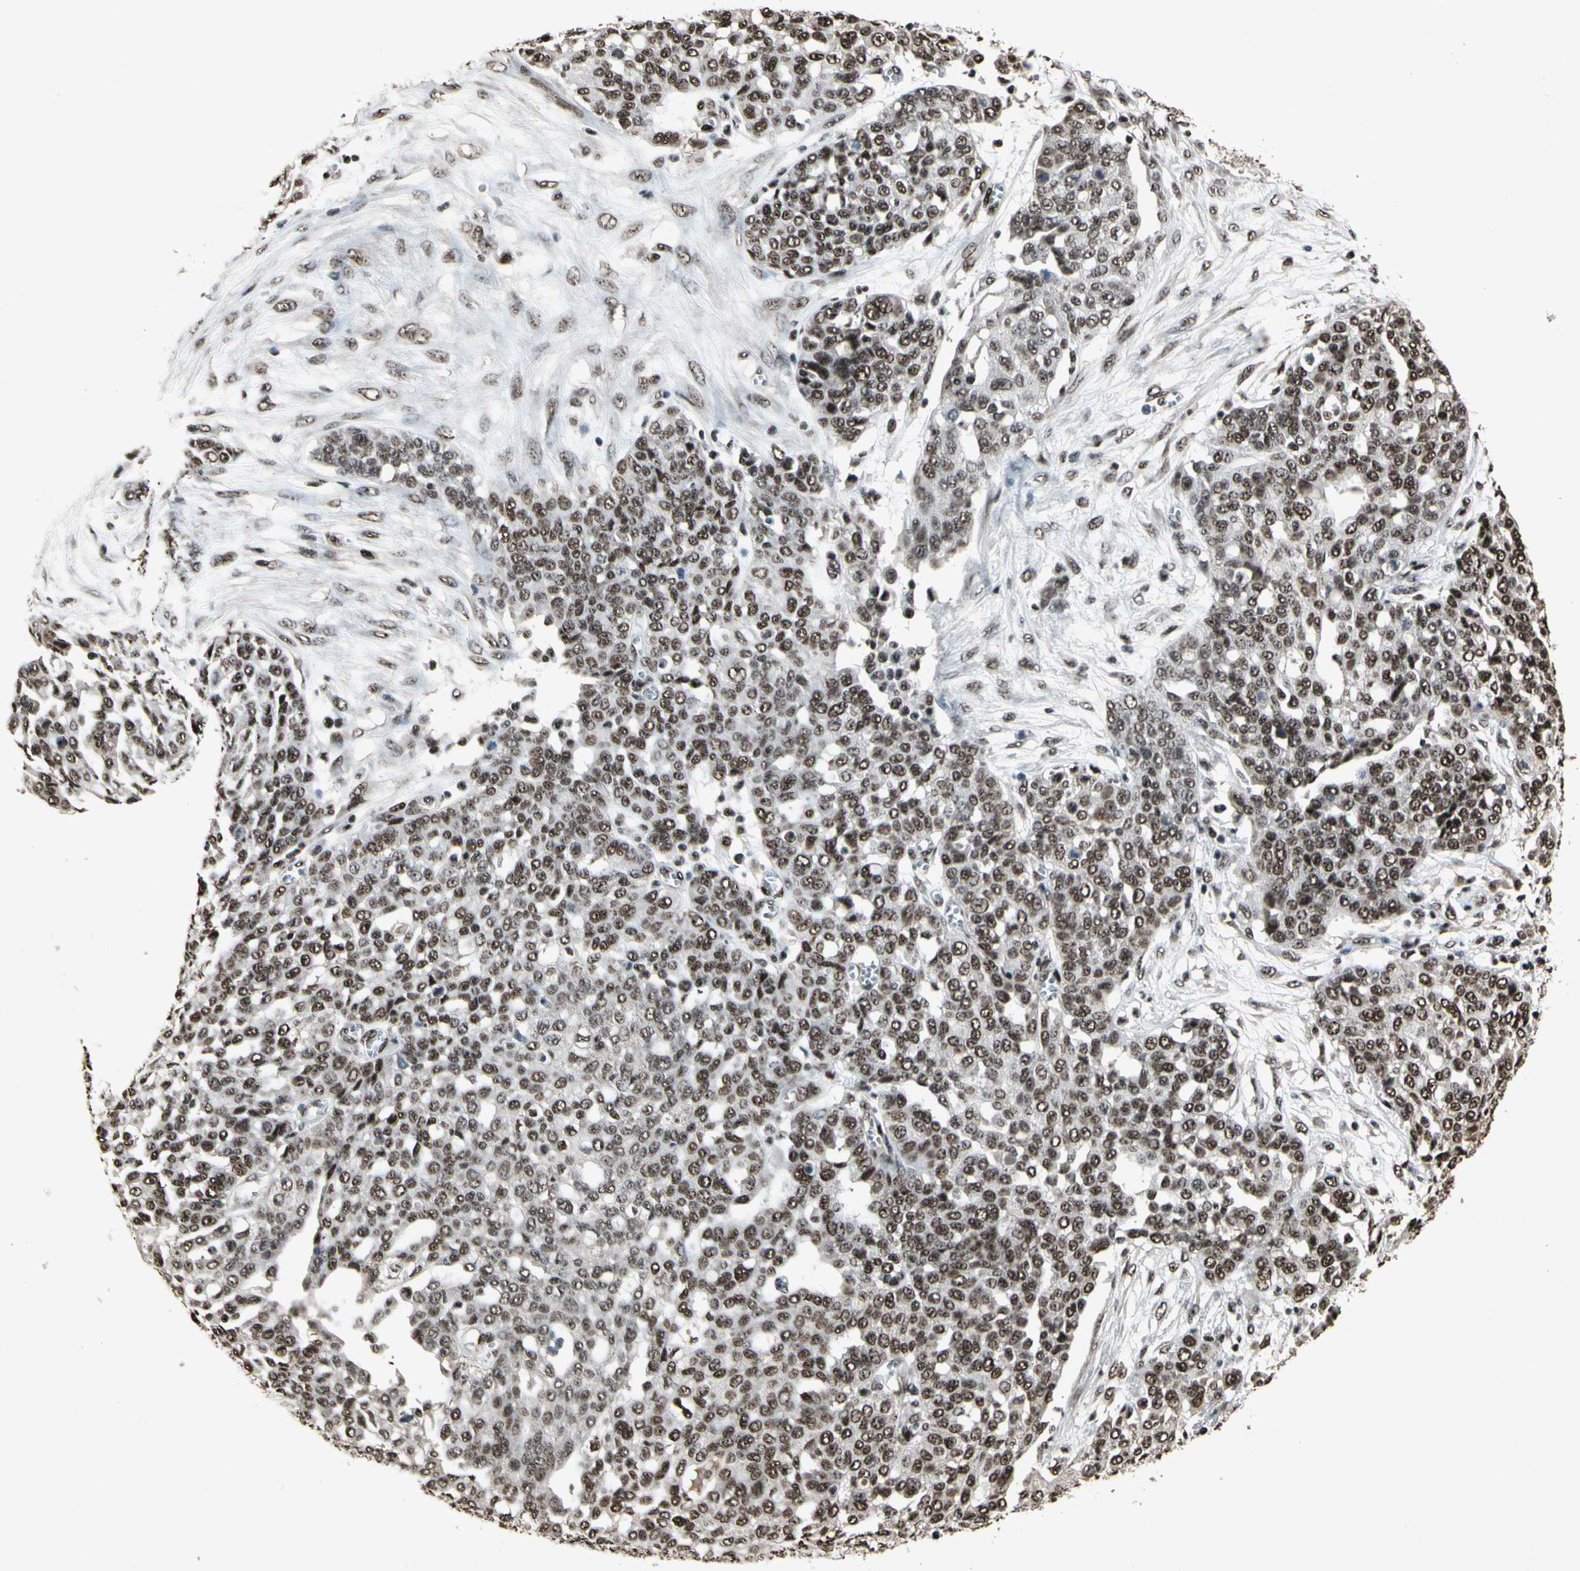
{"staining": {"intensity": "strong", "quantity": ">75%", "location": "nuclear"}, "tissue": "ovarian cancer", "cell_type": "Tumor cells", "image_type": "cancer", "snomed": [{"axis": "morphology", "description": "Cystadenocarcinoma, serous, NOS"}, {"axis": "topography", "description": "Soft tissue"}, {"axis": "topography", "description": "Ovary"}], "caption": "Protein expression analysis of ovarian serous cystadenocarcinoma exhibits strong nuclear expression in about >75% of tumor cells.", "gene": "TBX2", "patient": {"sex": "female", "age": 57}}